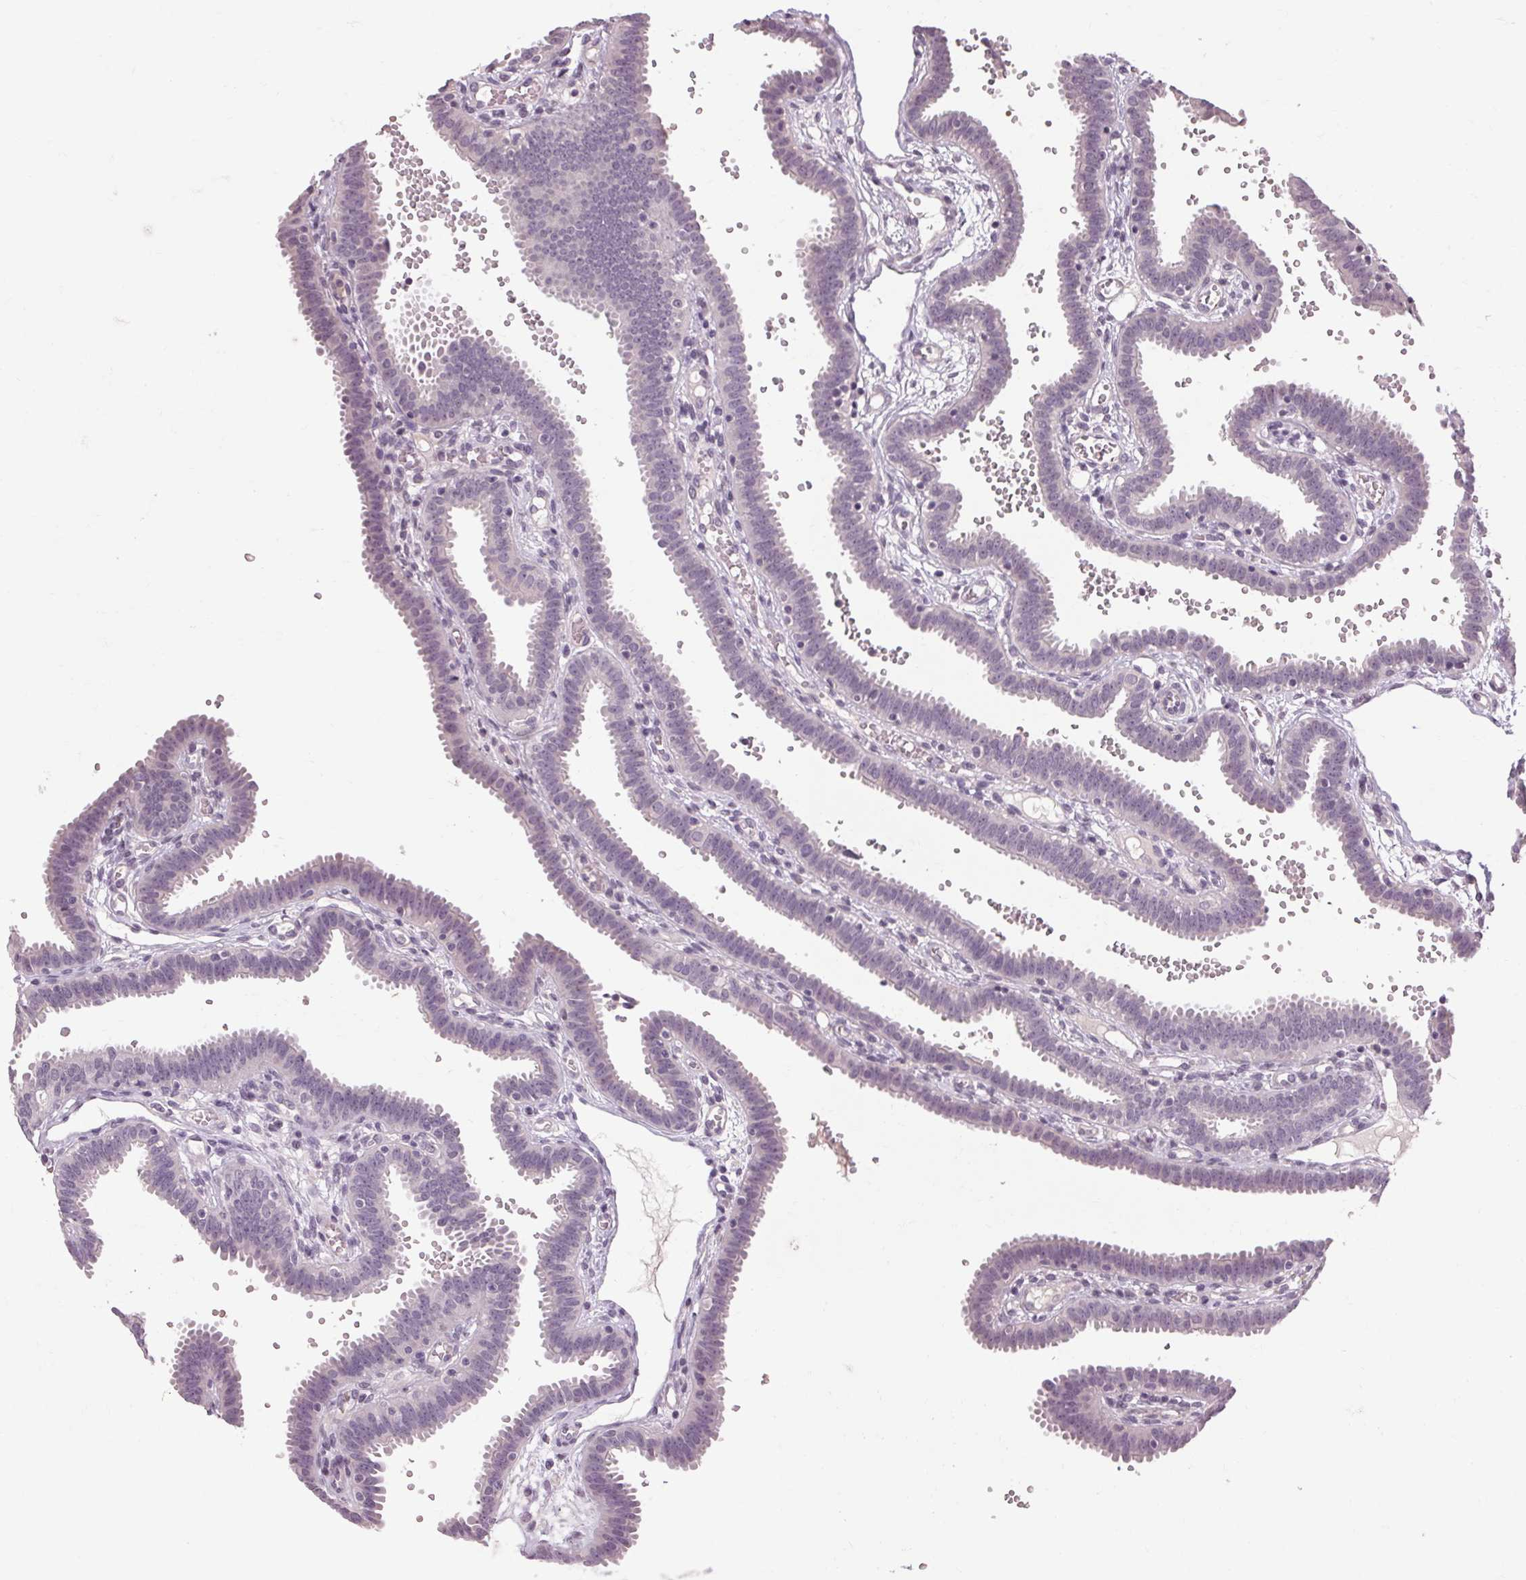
{"staining": {"intensity": "negative", "quantity": "none", "location": "none"}, "tissue": "fallopian tube", "cell_type": "Glandular cells", "image_type": "normal", "snomed": [{"axis": "morphology", "description": "Normal tissue, NOS"}, {"axis": "topography", "description": "Fallopian tube"}], "caption": "Glandular cells show no significant protein positivity in normal fallopian tube. Nuclei are stained in blue.", "gene": "POMC", "patient": {"sex": "female", "age": 37}}